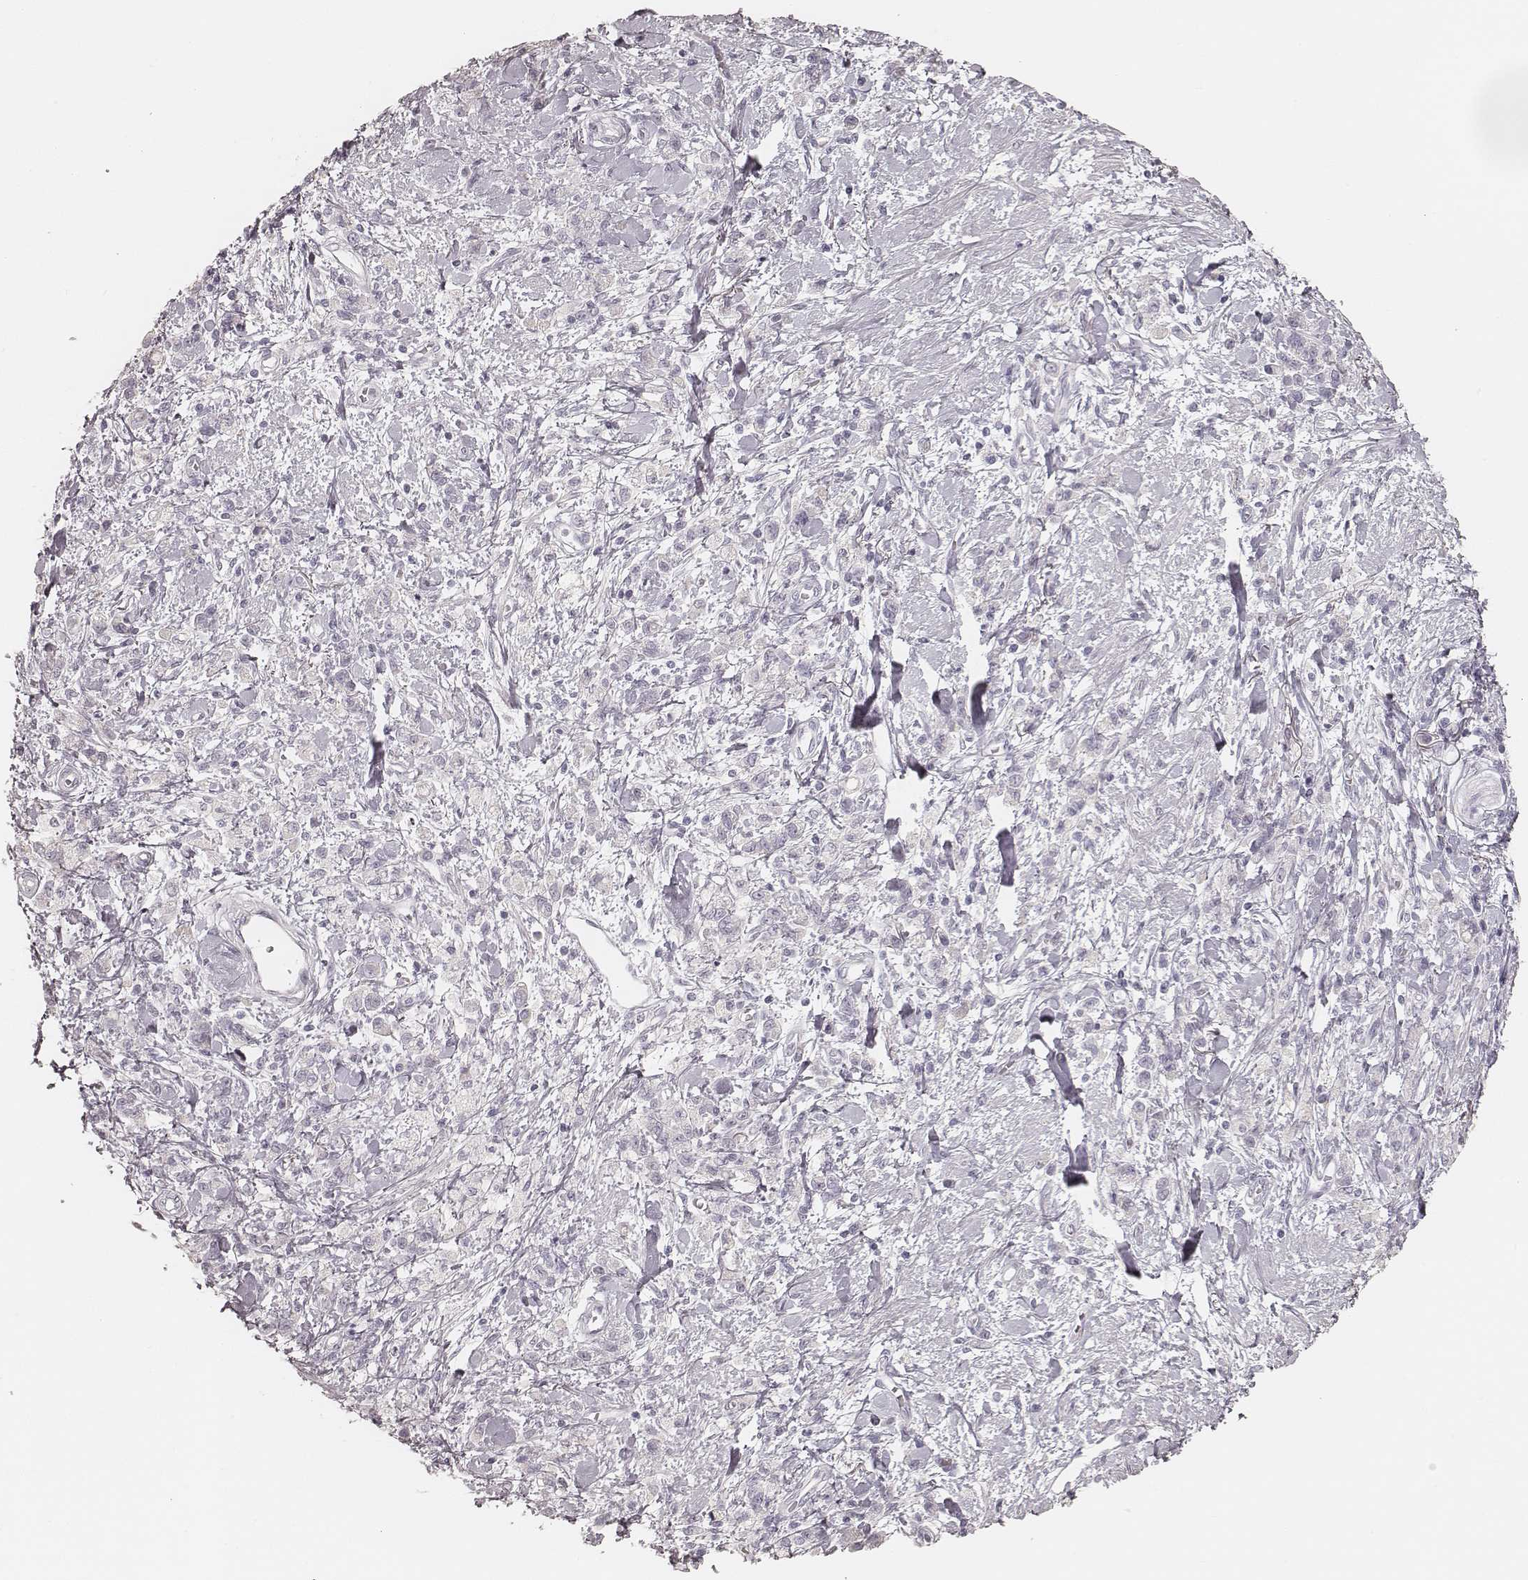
{"staining": {"intensity": "negative", "quantity": "none", "location": "none"}, "tissue": "stomach cancer", "cell_type": "Tumor cells", "image_type": "cancer", "snomed": [{"axis": "morphology", "description": "Adenocarcinoma, NOS"}, {"axis": "topography", "description": "Stomach"}], "caption": "This is an immunohistochemistry (IHC) micrograph of stomach adenocarcinoma. There is no expression in tumor cells.", "gene": "KRT31", "patient": {"sex": "male", "age": 77}}